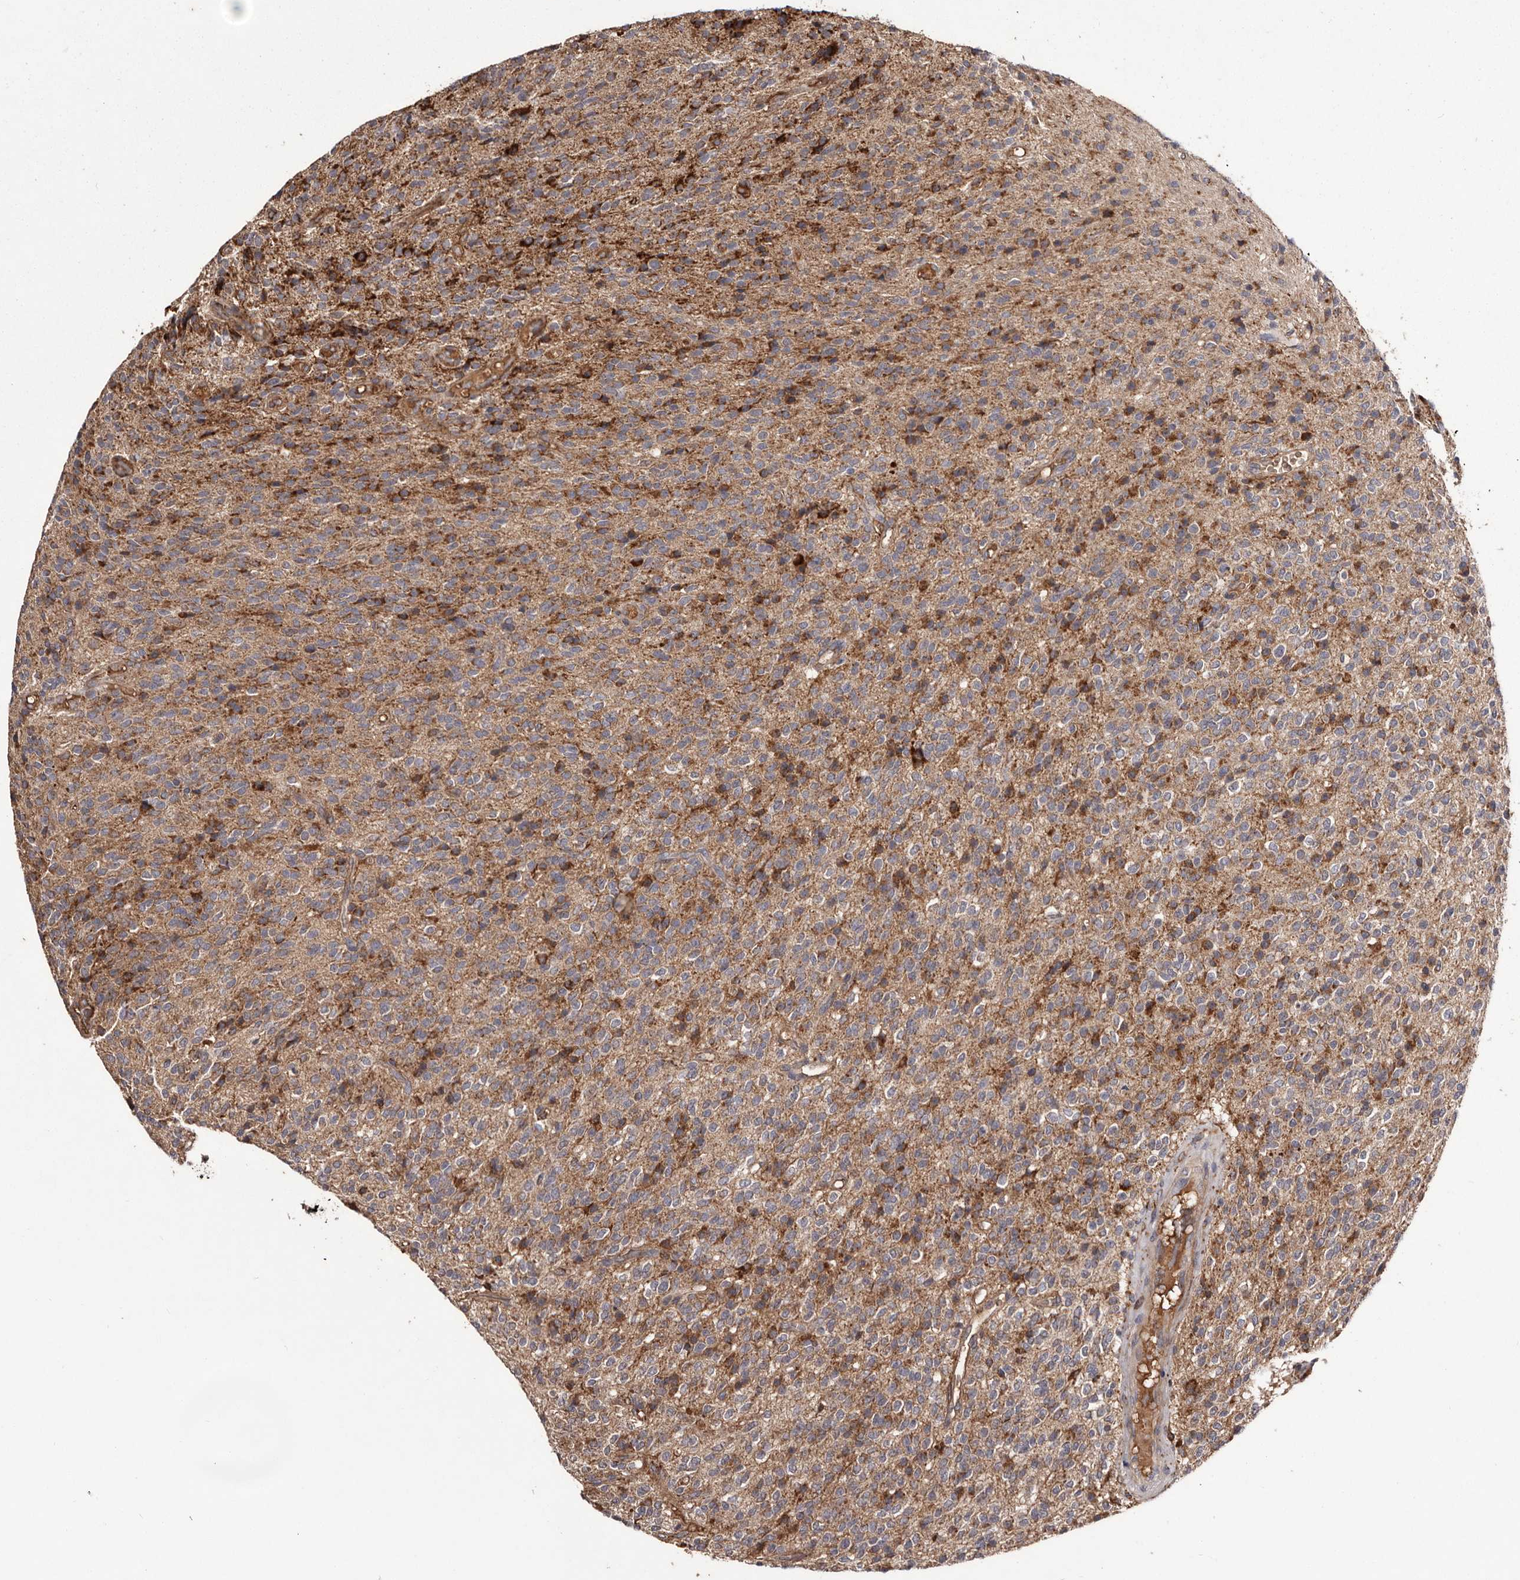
{"staining": {"intensity": "moderate", "quantity": "25%-75%", "location": "cytoplasmic/membranous"}, "tissue": "glioma", "cell_type": "Tumor cells", "image_type": "cancer", "snomed": [{"axis": "morphology", "description": "Glioma, malignant, High grade"}, {"axis": "topography", "description": "Brain"}], "caption": "Immunohistochemistry (IHC) (DAB (3,3'-diaminobenzidine)) staining of human malignant glioma (high-grade) exhibits moderate cytoplasmic/membranous protein positivity in approximately 25%-75% of tumor cells.", "gene": "CYP1B1", "patient": {"sex": "male", "age": 34}}